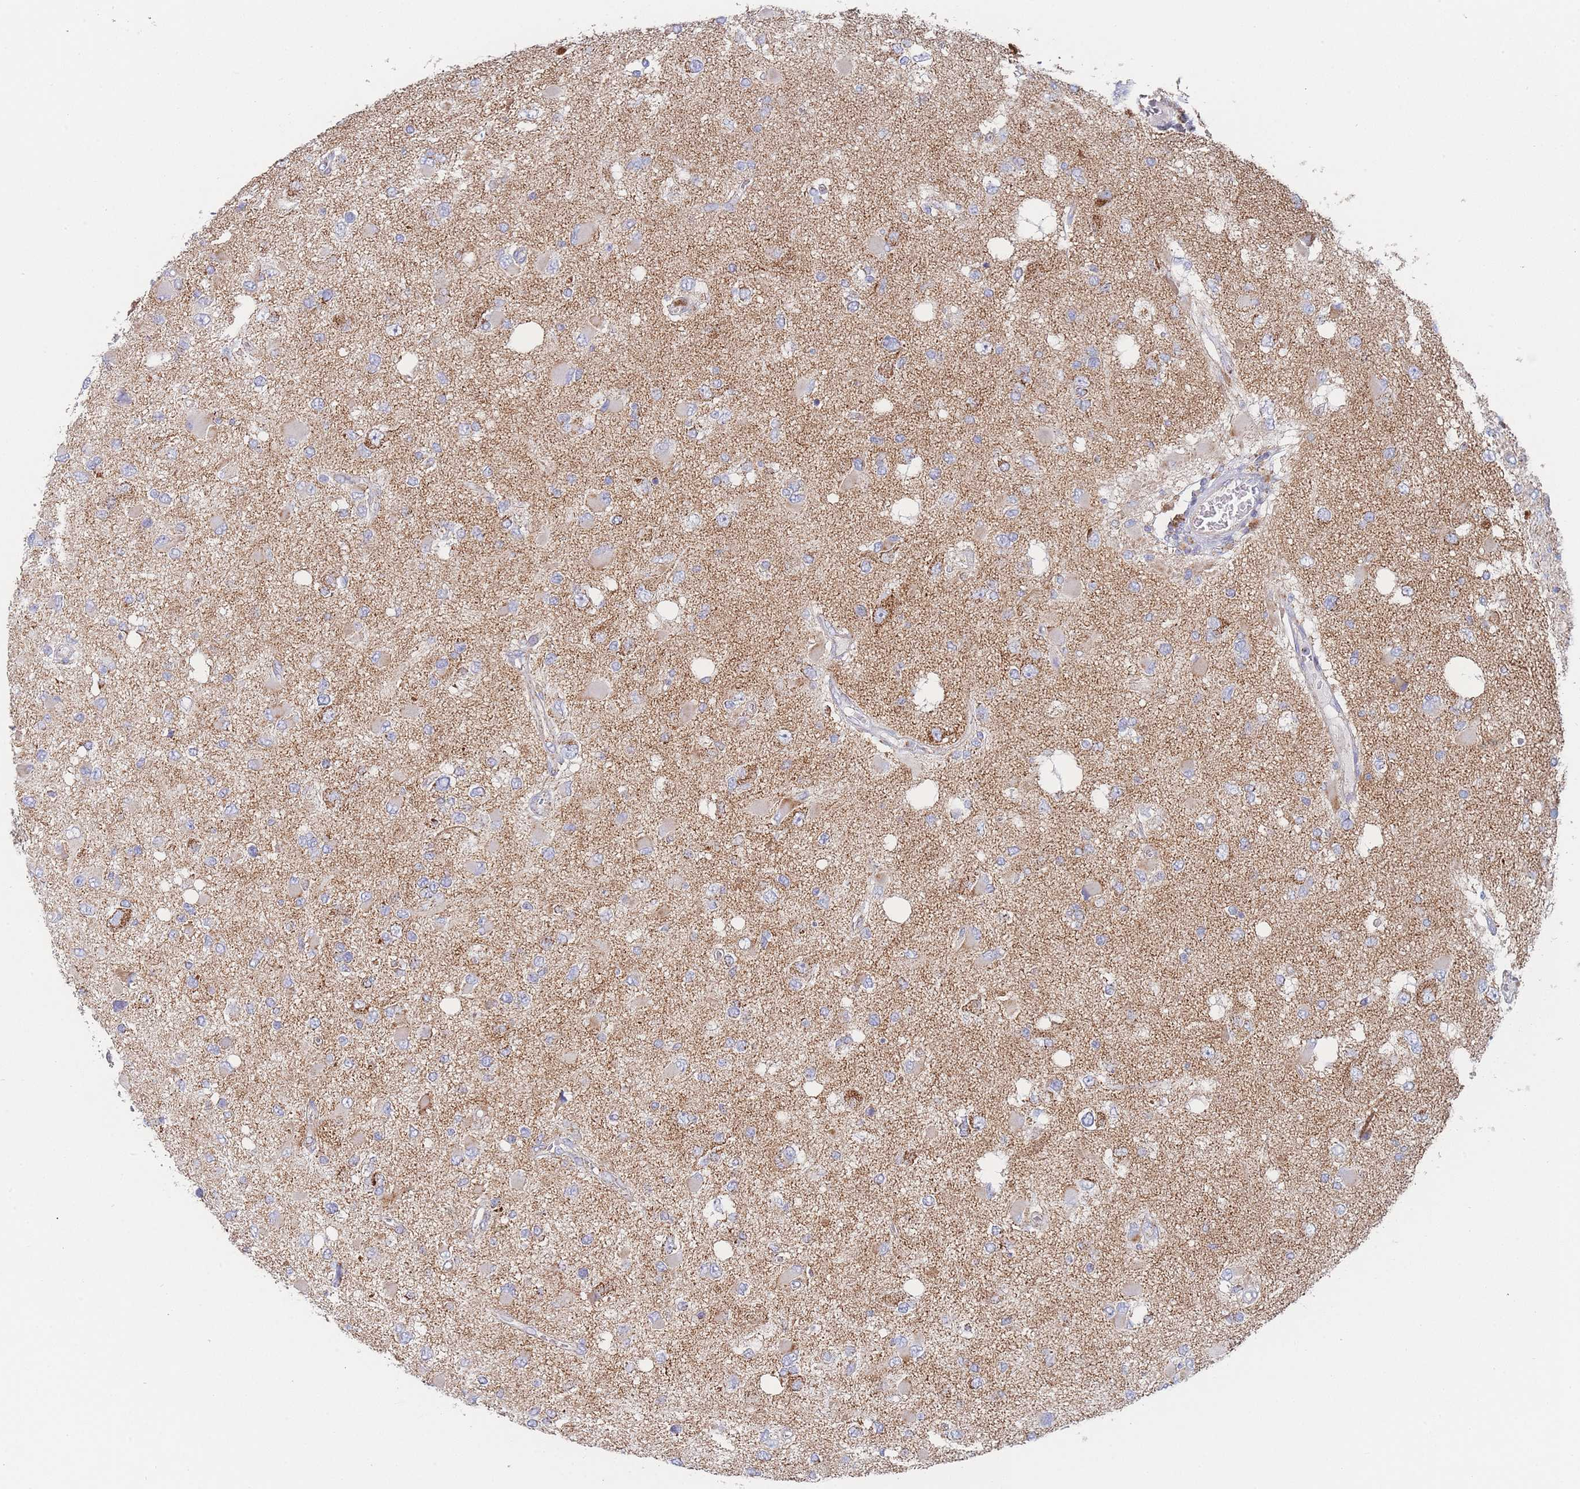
{"staining": {"intensity": "weak", "quantity": "<25%", "location": "cytoplasmic/membranous"}, "tissue": "glioma", "cell_type": "Tumor cells", "image_type": "cancer", "snomed": [{"axis": "morphology", "description": "Glioma, malignant, High grade"}, {"axis": "topography", "description": "Brain"}], "caption": "This is a photomicrograph of IHC staining of malignant glioma (high-grade), which shows no positivity in tumor cells.", "gene": "IKZF4", "patient": {"sex": "male", "age": 53}}